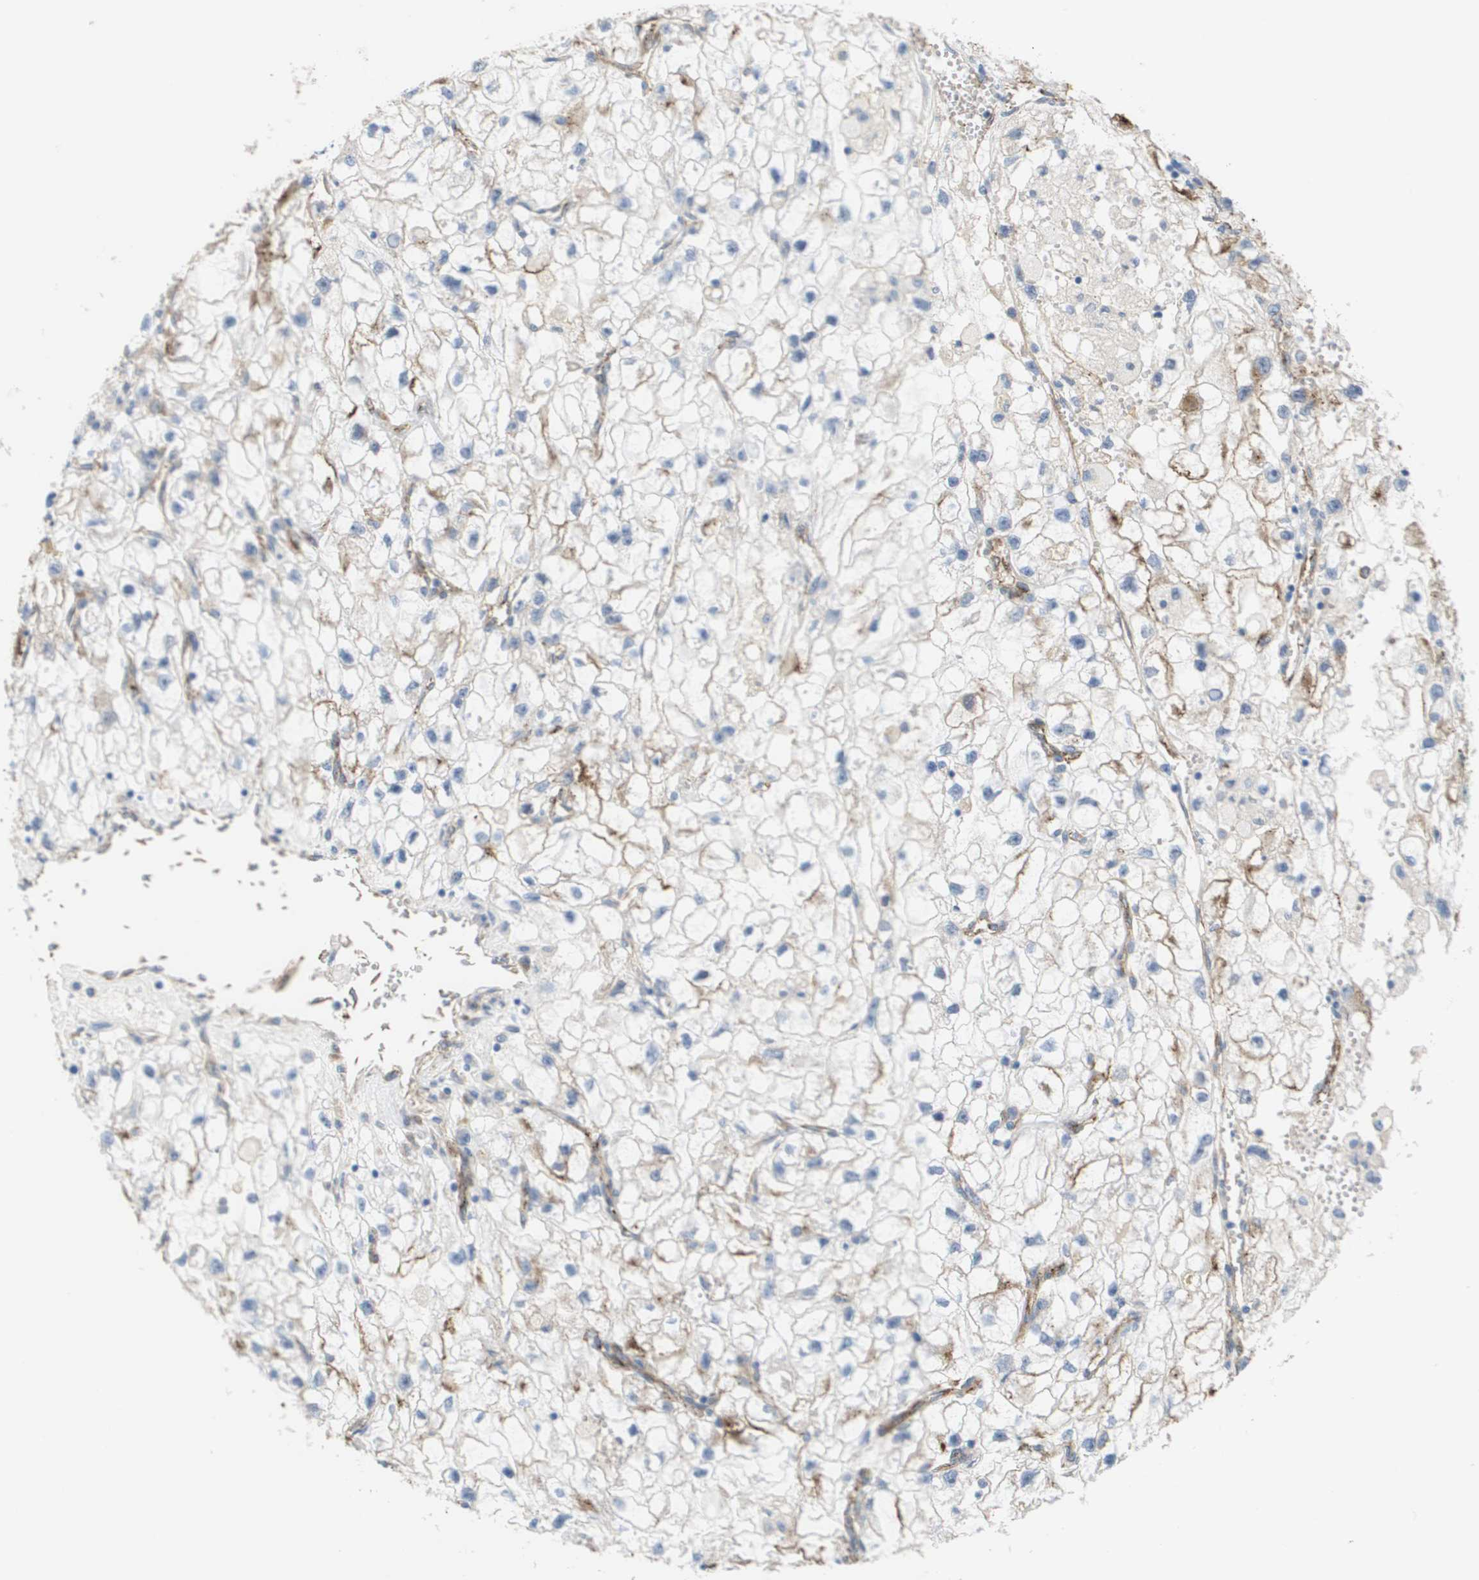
{"staining": {"intensity": "moderate", "quantity": "<25%", "location": "cytoplasmic/membranous"}, "tissue": "renal cancer", "cell_type": "Tumor cells", "image_type": "cancer", "snomed": [{"axis": "morphology", "description": "Adenocarcinoma, NOS"}, {"axis": "topography", "description": "Kidney"}], "caption": "Renal cancer (adenocarcinoma) tissue shows moderate cytoplasmic/membranous expression in about <25% of tumor cells (DAB IHC with brightfield microscopy, high magnification).", "gene": "ANGPT2", "patient": {"sex": "female", "age": 70}}